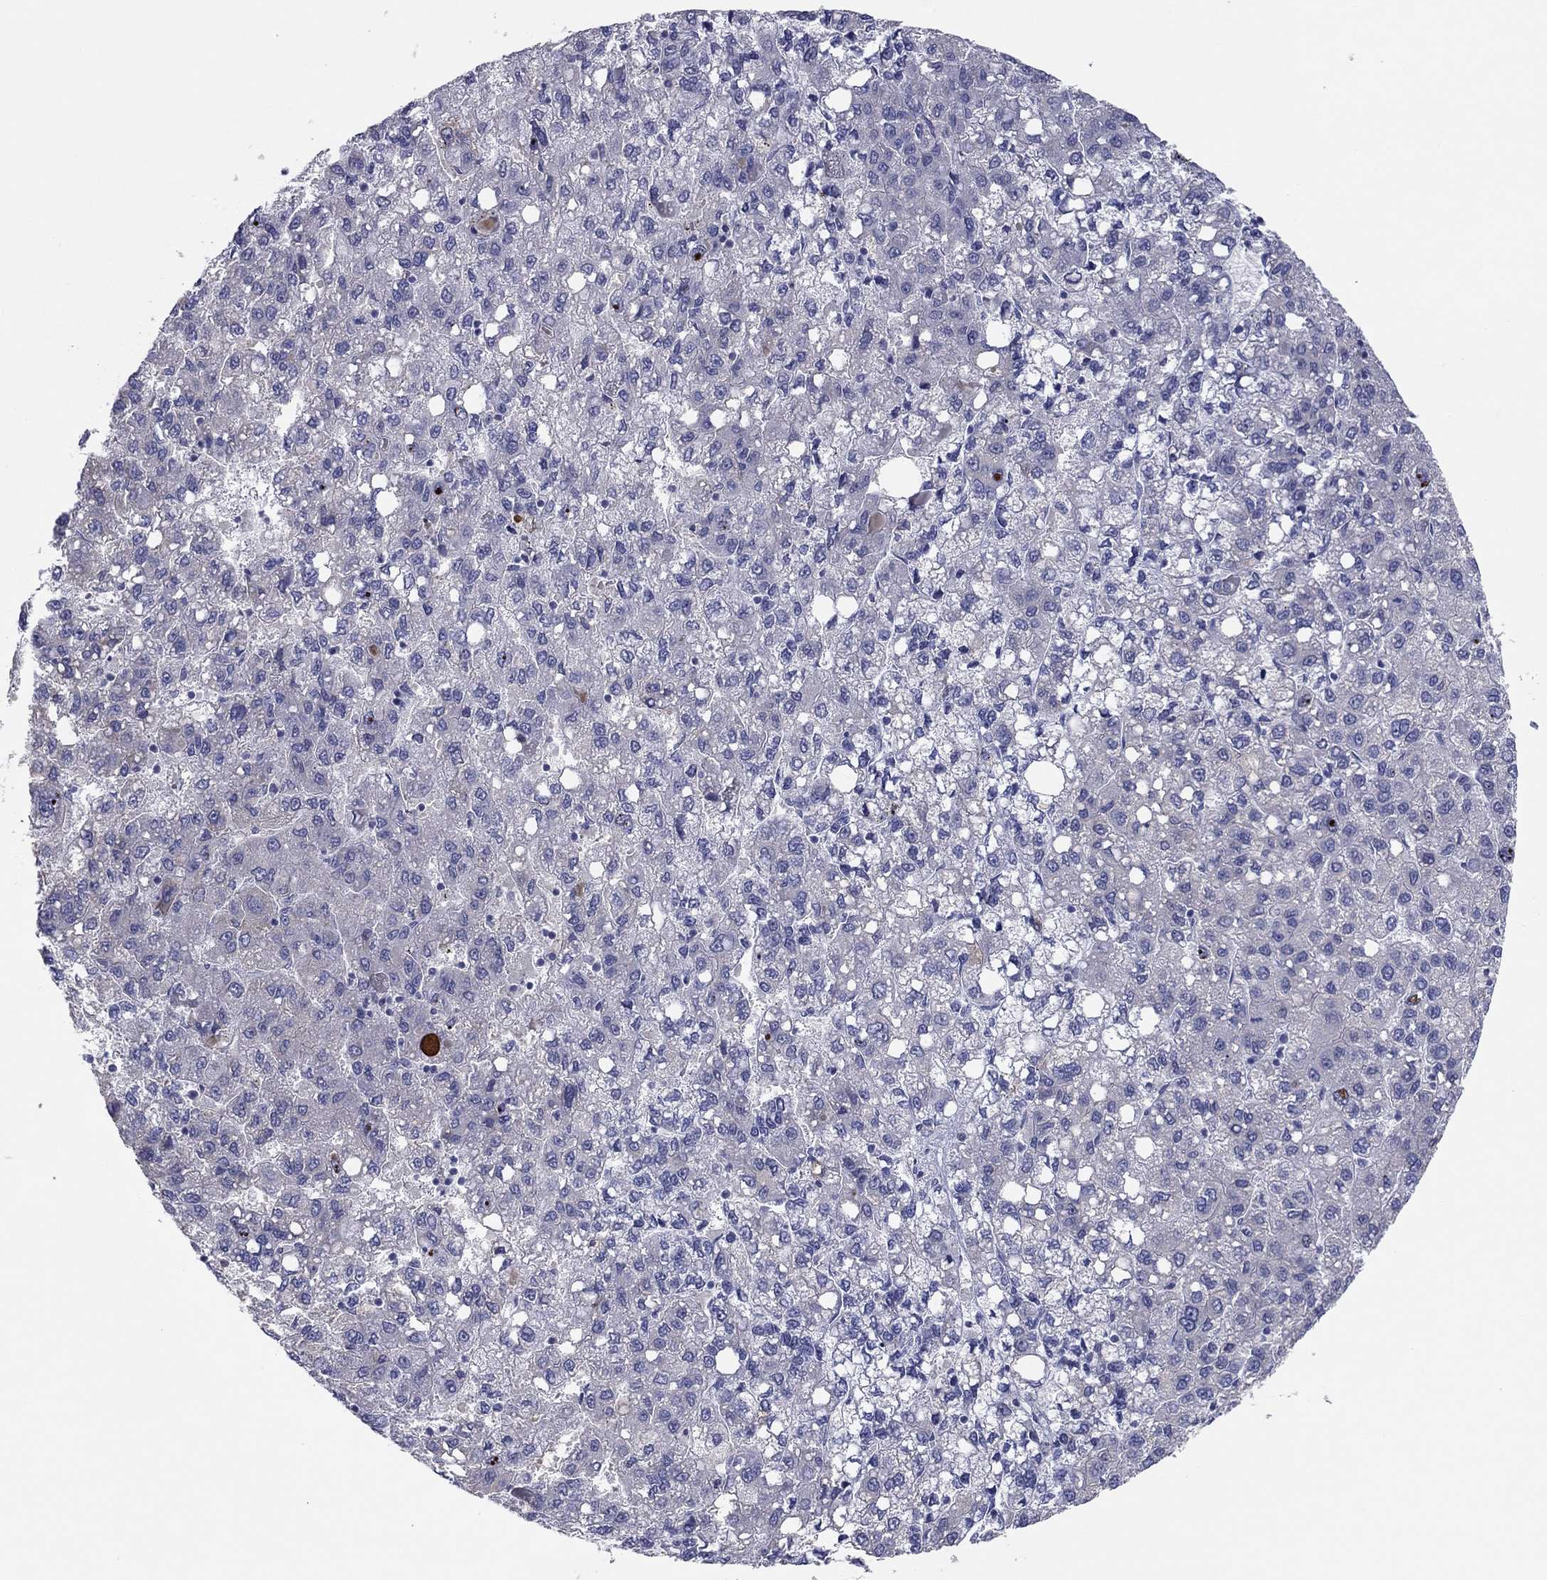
{"staining": {"intensity": "negative", "quantity": "none", "location": "none"}, "tissue": "liver cancer", "cell_type": "Tumor cells", "image_type": "cancer", "snomed": [{"axis": "morphology", "description": "Carcinoma, Hepatocellular, NOS"}, {"axis": "topography", "description": "Liver"}], "caption": "A high-resolution photomicrograph shows immunohistochemistry (IHC) staining of liver cancer, which reveals no significant staining in tumor cells.", "gene": "GRK7", "patient": {"sex": "female", "age": 82}}